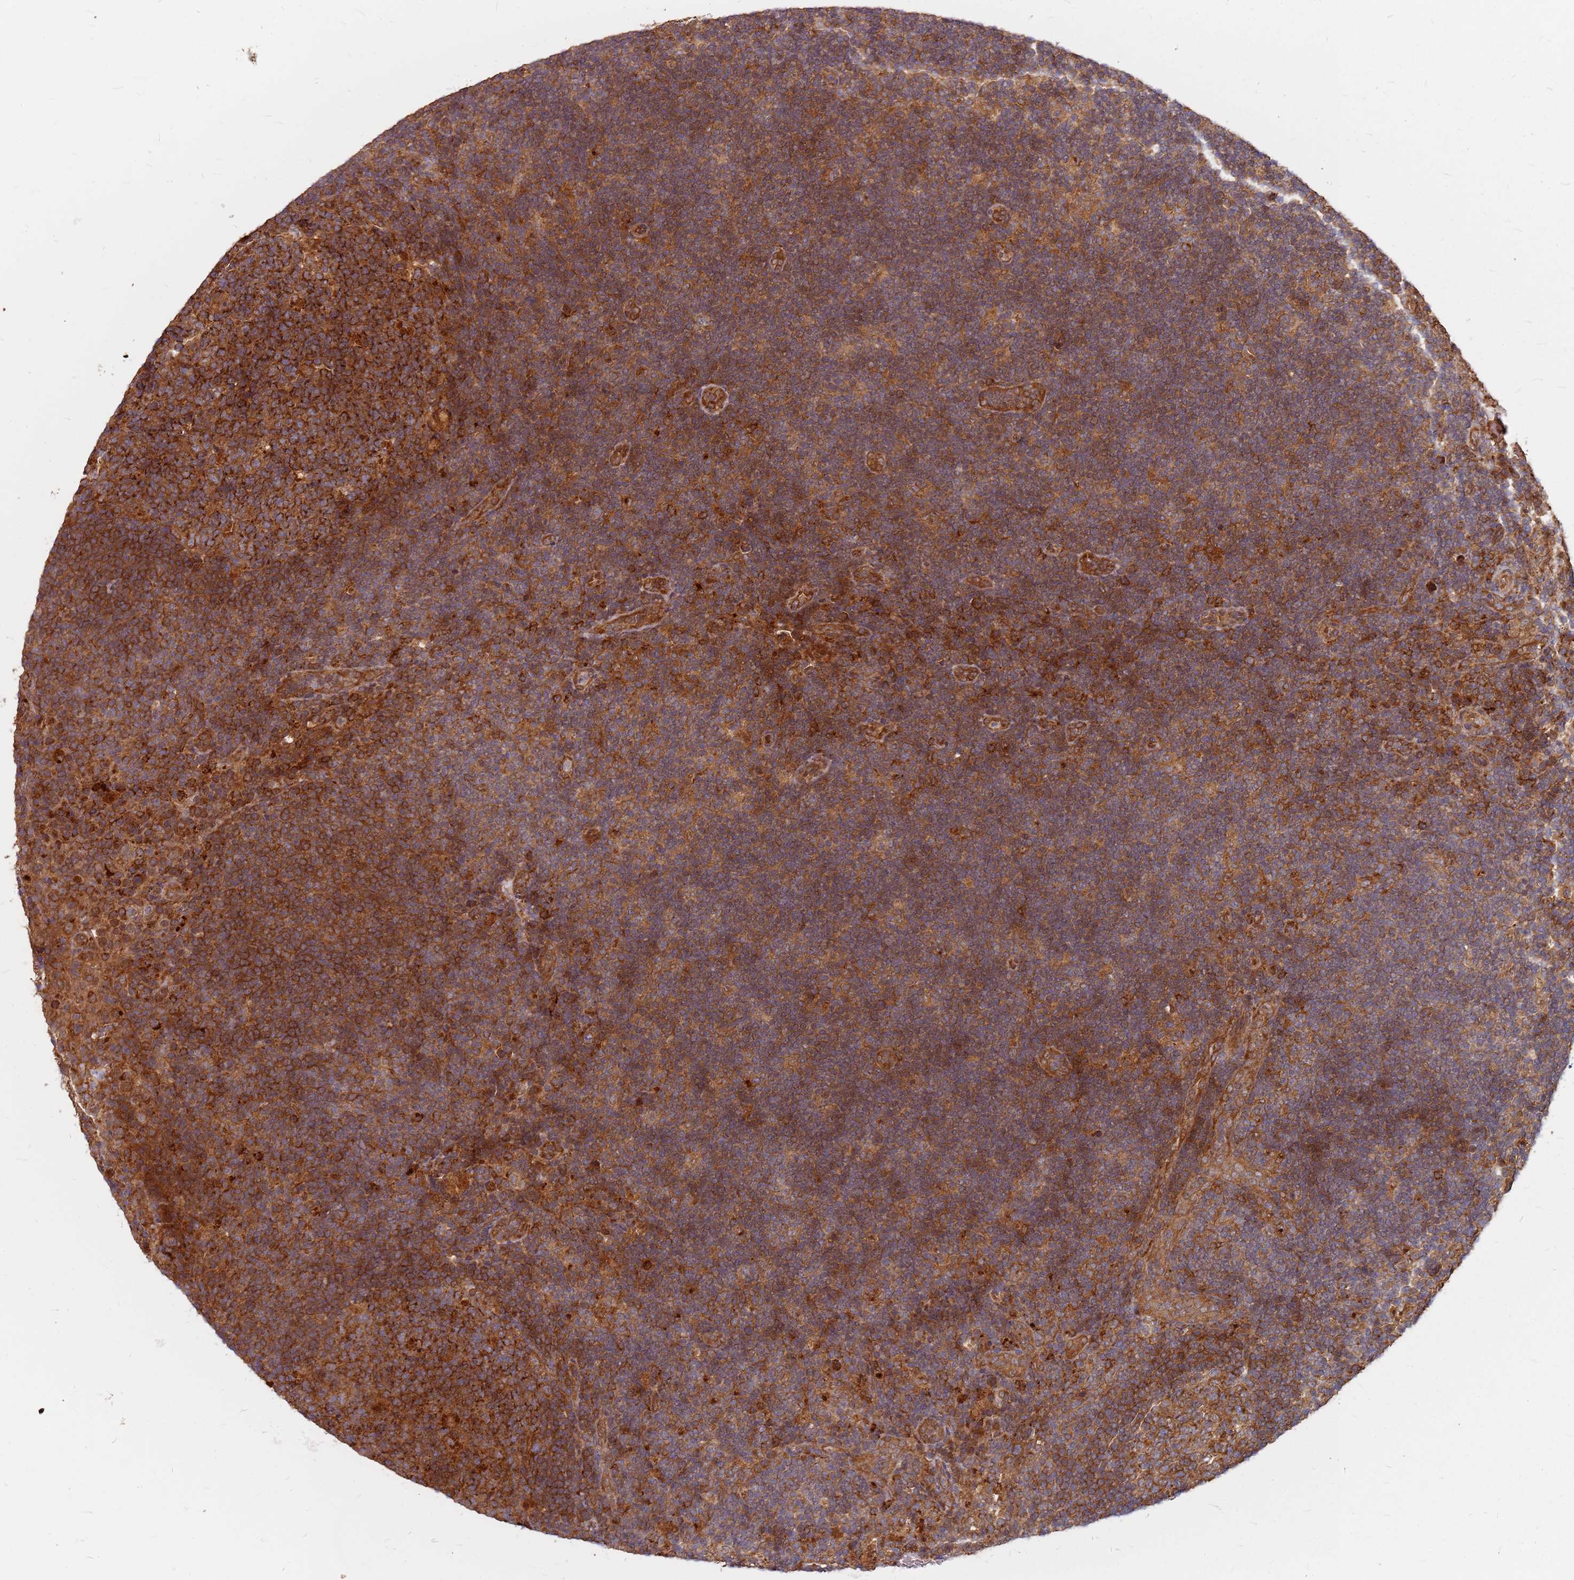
{"staining": {"intensity": "strong", "quantity": ">75%", "location": "cytoplasmic/membranous"}, "tissue": "lymph node", "cell_type": "Germinal center cells", "image_type": "normal", "snomed": [{"axis": "morphology", "description": "Normal tissue, NOS"}, {"axis": "topography", "description": "Lymph node"}], "caption": "Protein analysis of unremarkable lymph node shows strong cytoplasmic/membranous expression in about >75% of germinal center cells.", "gene": "TRABD", "patient": {"sex": "female", "age": 31}}